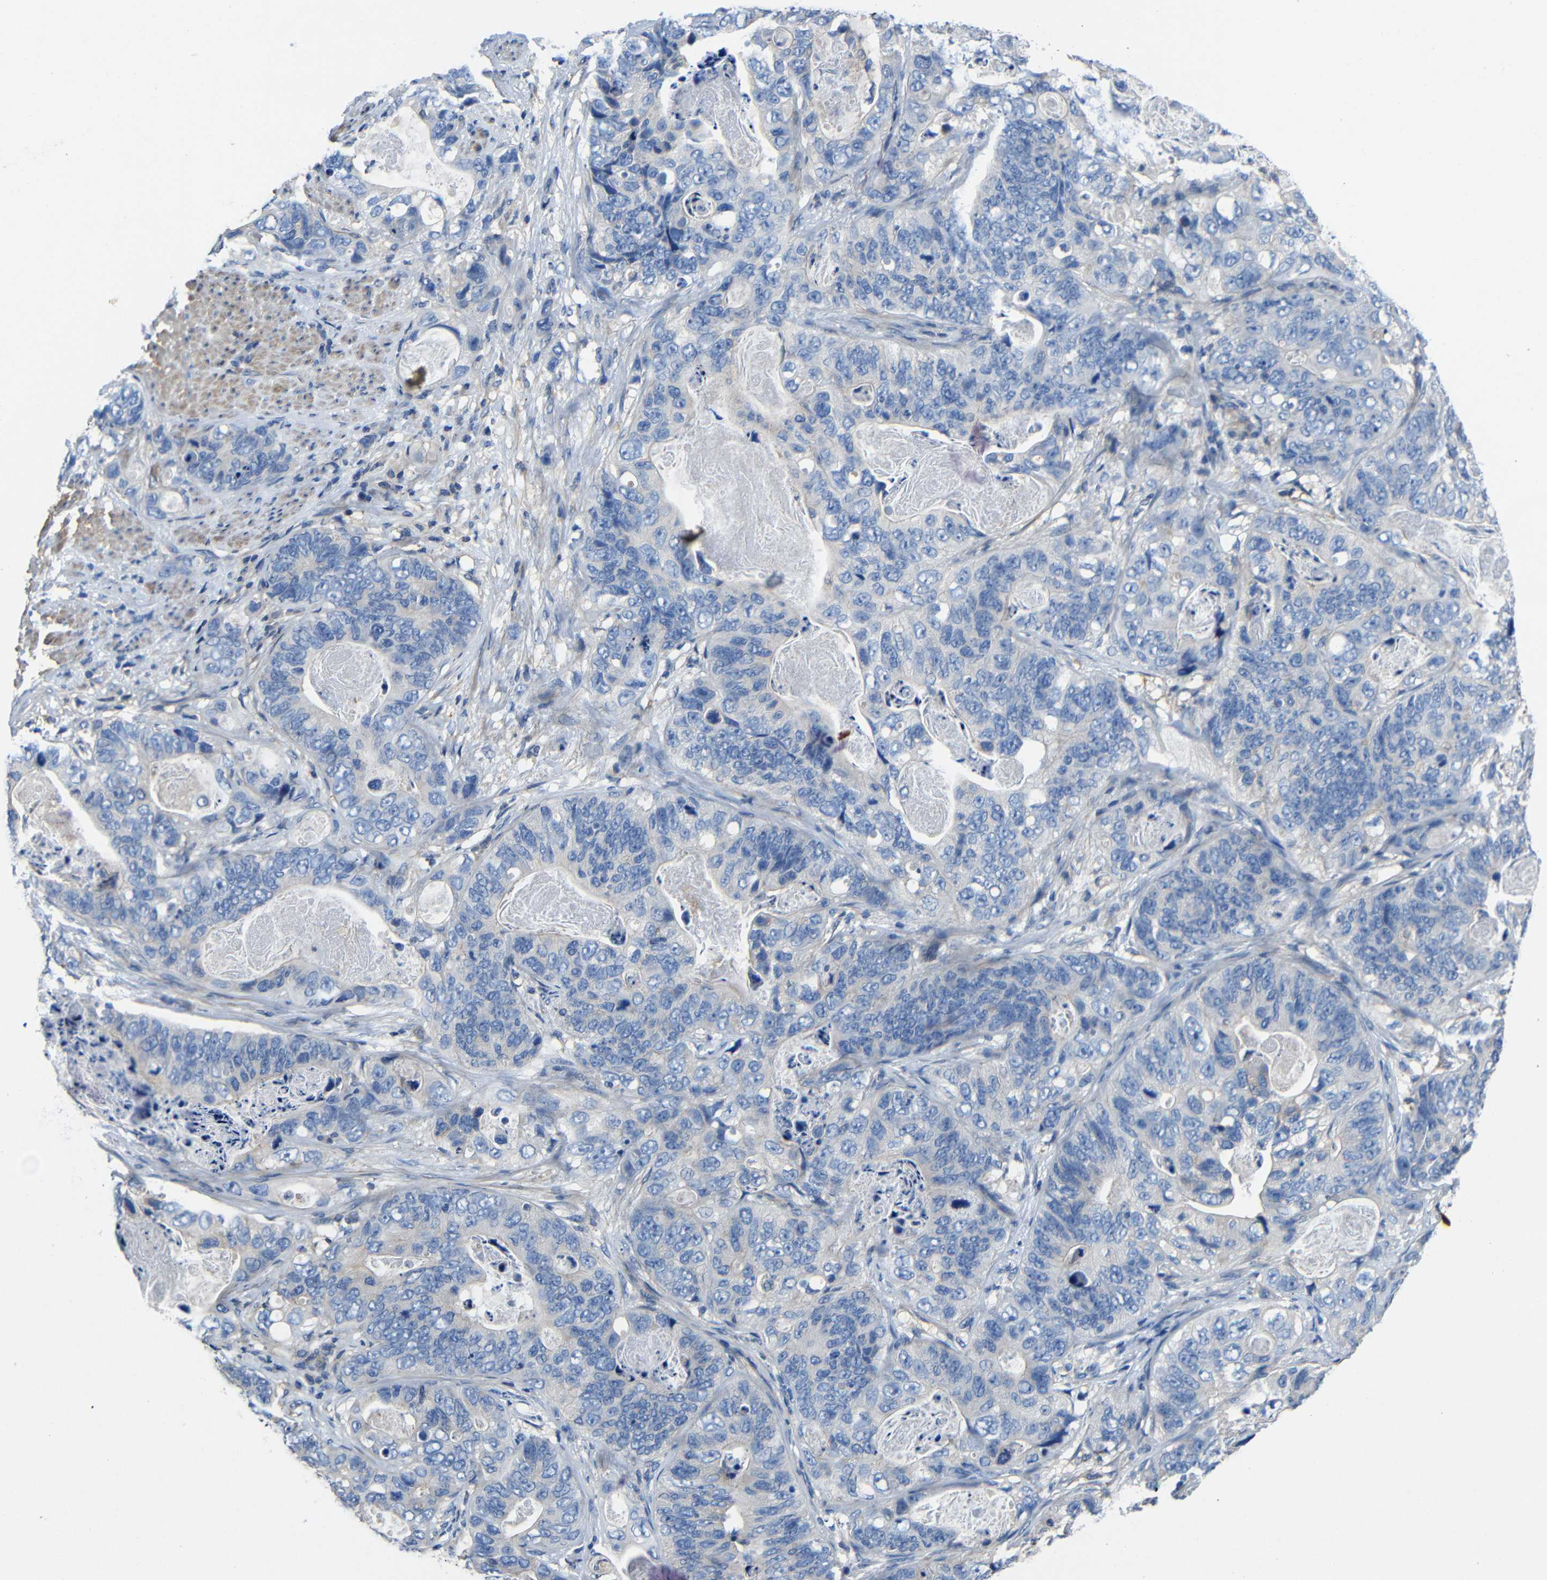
{"staining": {"intensity": "negative", "quantity": "none", "location": "none"}, "tissue": "stomach cancer", "cell_type": "Tumor cells", "image_type": "cancer", "snomed": [{"axis": "morphology", "description": "Adenocarcinoma, NOS"}, {"axis": "topography", "description": "Stomach"}], "caption": "An immunohistochemistry (IHC) photomicrograph of stomach adenocarcinoma is shown. There is no staining in tumor cells of stomach adenocarcinoma.", "gene": "GDI1", "patient": {"sex": "female", "age": 89}}